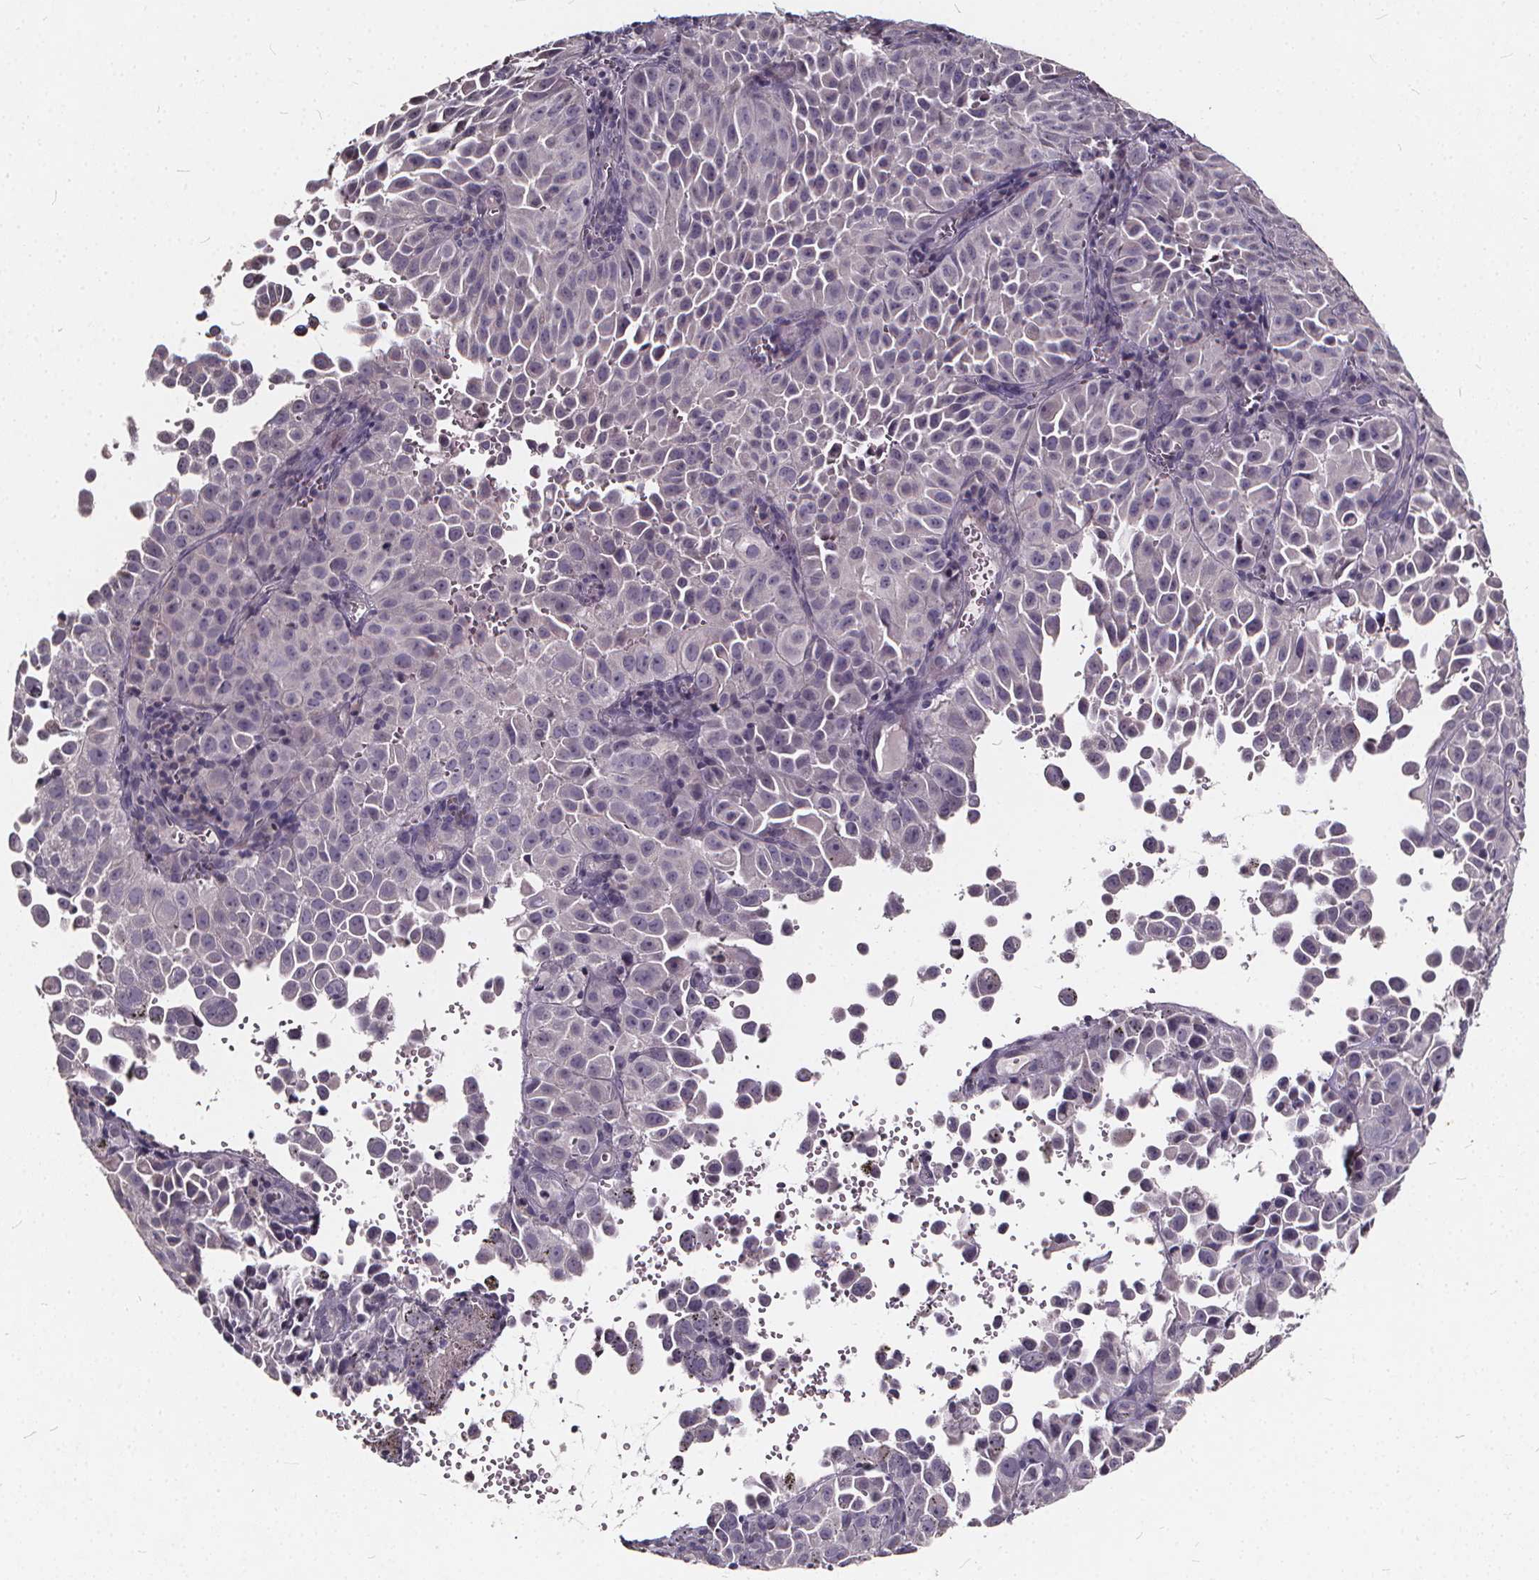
{"staining": {"intensity": "negative", "quantity": "none", "location": "none"}, "tissue": "cervical cancer", "cell_type": "Tumor cells", "image_type": "cancer", "snomed": [{"axis": "morphology", "description": "Squamous cell carcinoma, NOS"}, {"axis": "topography", "description": "Cervix"}], "caption": "The micrograph reveals no significant staining in tumor cells of cervical cancer.", "gene": "TSPAN14", "patient": {"sex": "female", "age": 55}}